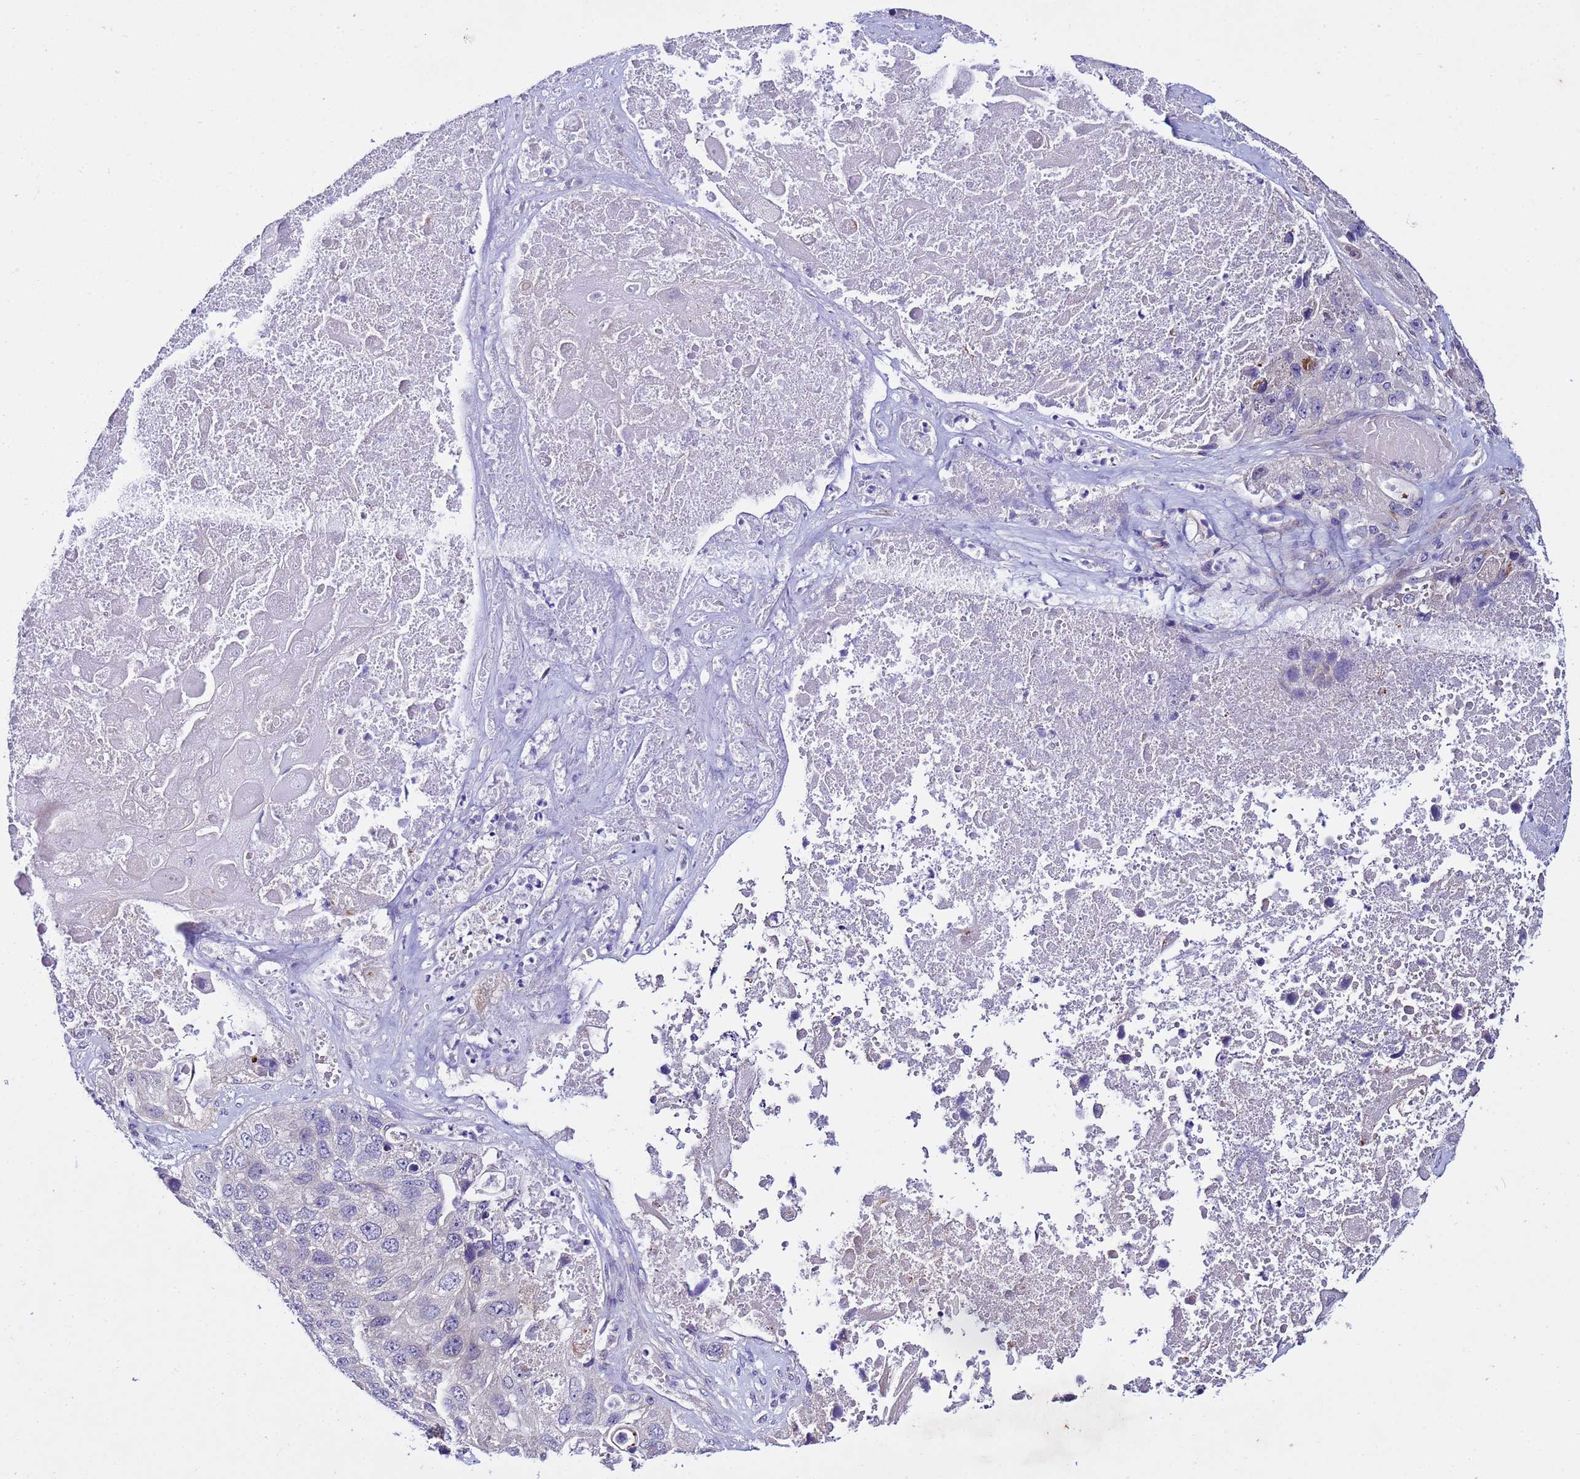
{"staining": {"intensity": "moderate", "quantity": "<25%", "location": "cytoplasmic/membranous"}, "tissue": "lung cancer", "cell_type": "Tumor cells", "image_type": "cancer", "snomed": [{"axis": "morphology", "description": "Squamous cell carcinoma, NOS"}, {"axis": "topography", "description": "Lung"}], "caption": "Immunohistochemistry (IHC) image of neoplastic tissue: human lung cancer (squamous cell carcinoma) stained using immunohistochemistry shows low levels of moderate protein expression localized specifically in the cytoplasmic/membranous of tumor cells, appearing as a cytoplasmic/membranous brown color.", "gene": "IGSF11", "patient": {"sex": "male", "age": 61}}